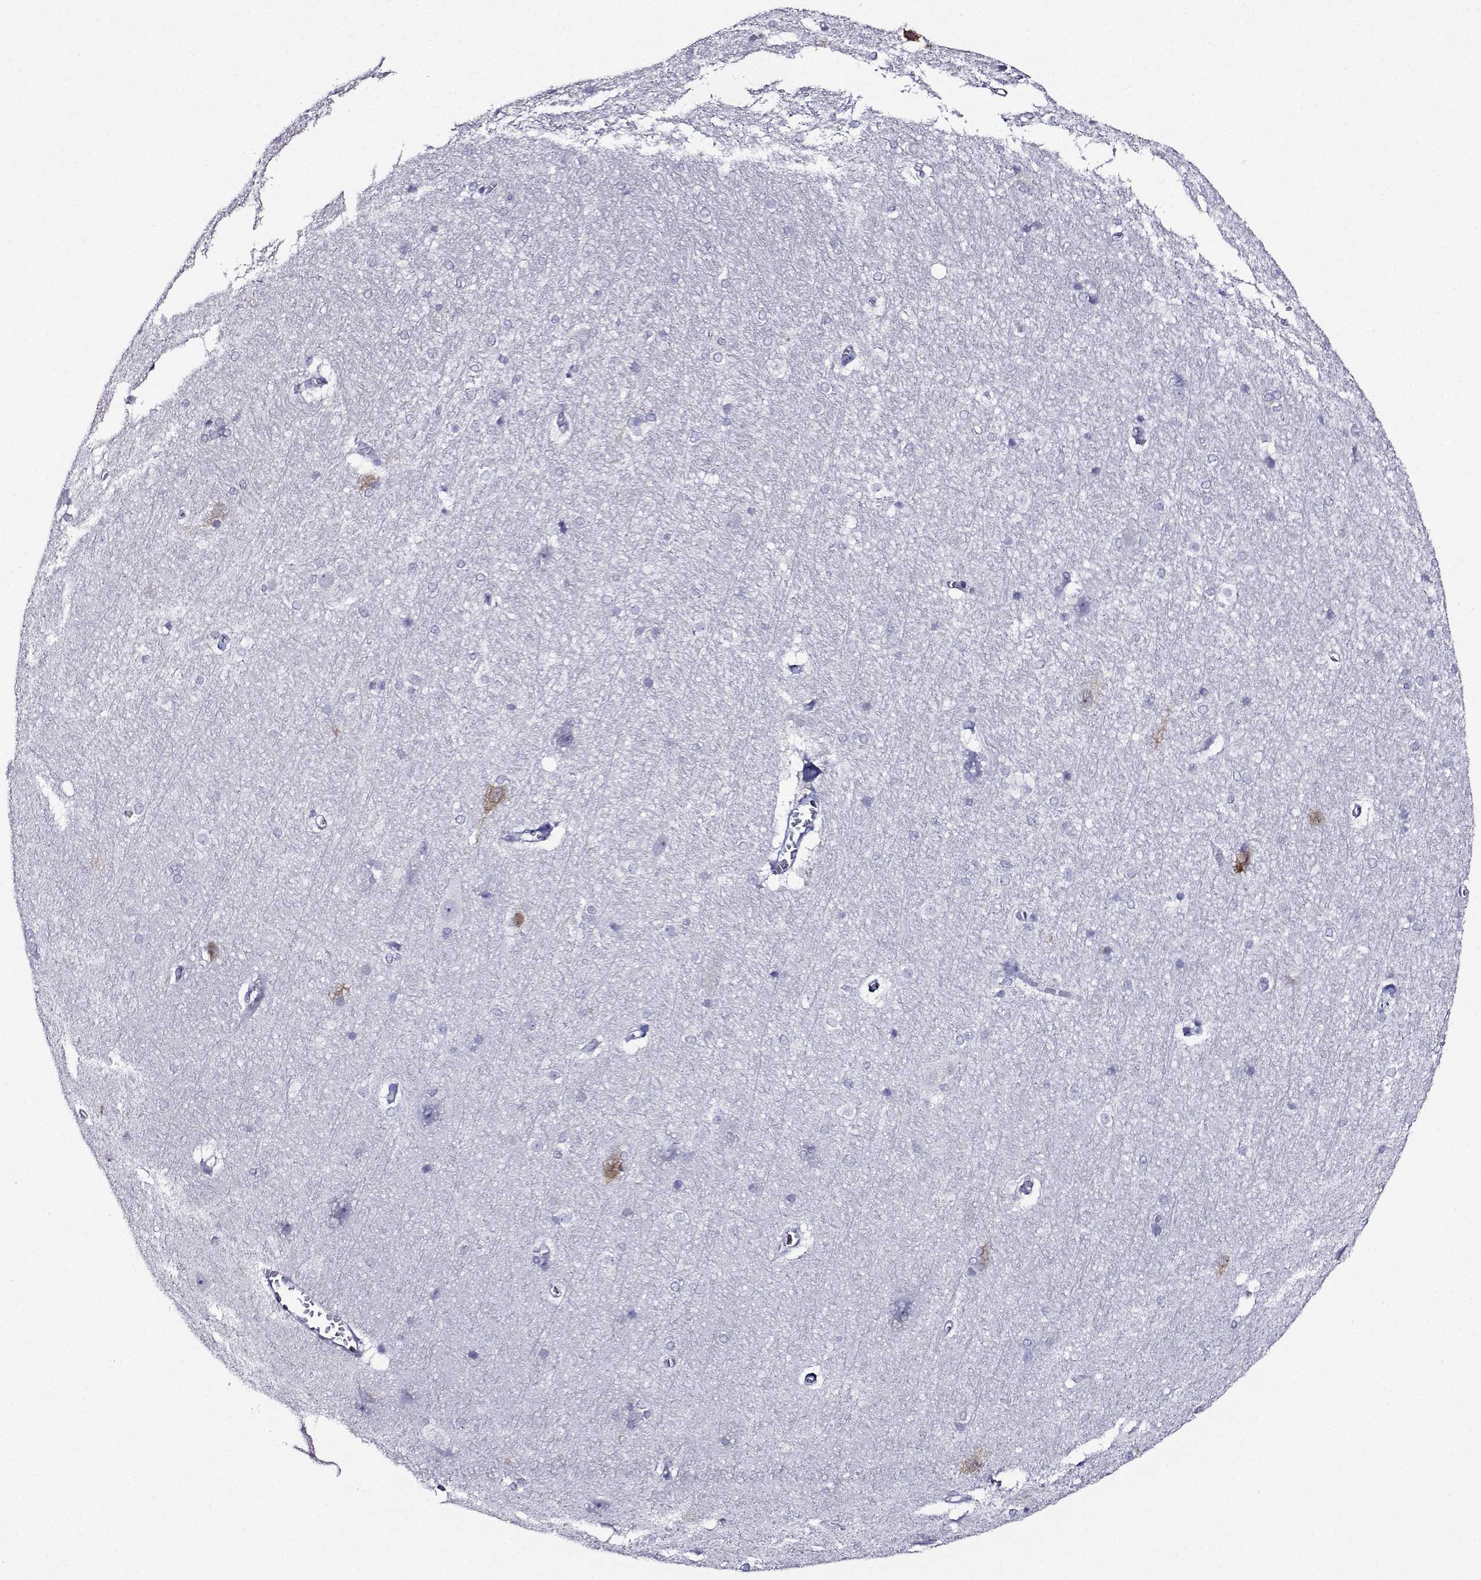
{"staining": {"intensity": "negative", "quantity": "none", "location": "none"}, "tissue": "hippocampus", "cell_type": "Glial cells", "image_type": "normal", "snomed": [{"axis": "morphology", "description": "Normal tissue, NOS"}, {"axis": "topography", "description": "Cerebral cortex"}, {"axis": "topography", "description": "Hippocampus"}], "caption": "Immunohistochemistry (IHC) micrograph of normal hippocampus stained for a protein (brown), which demonstrates no staining in glial cells.", "gene": "FBXO24", "patient": {"sex": "female", "age": 19}}